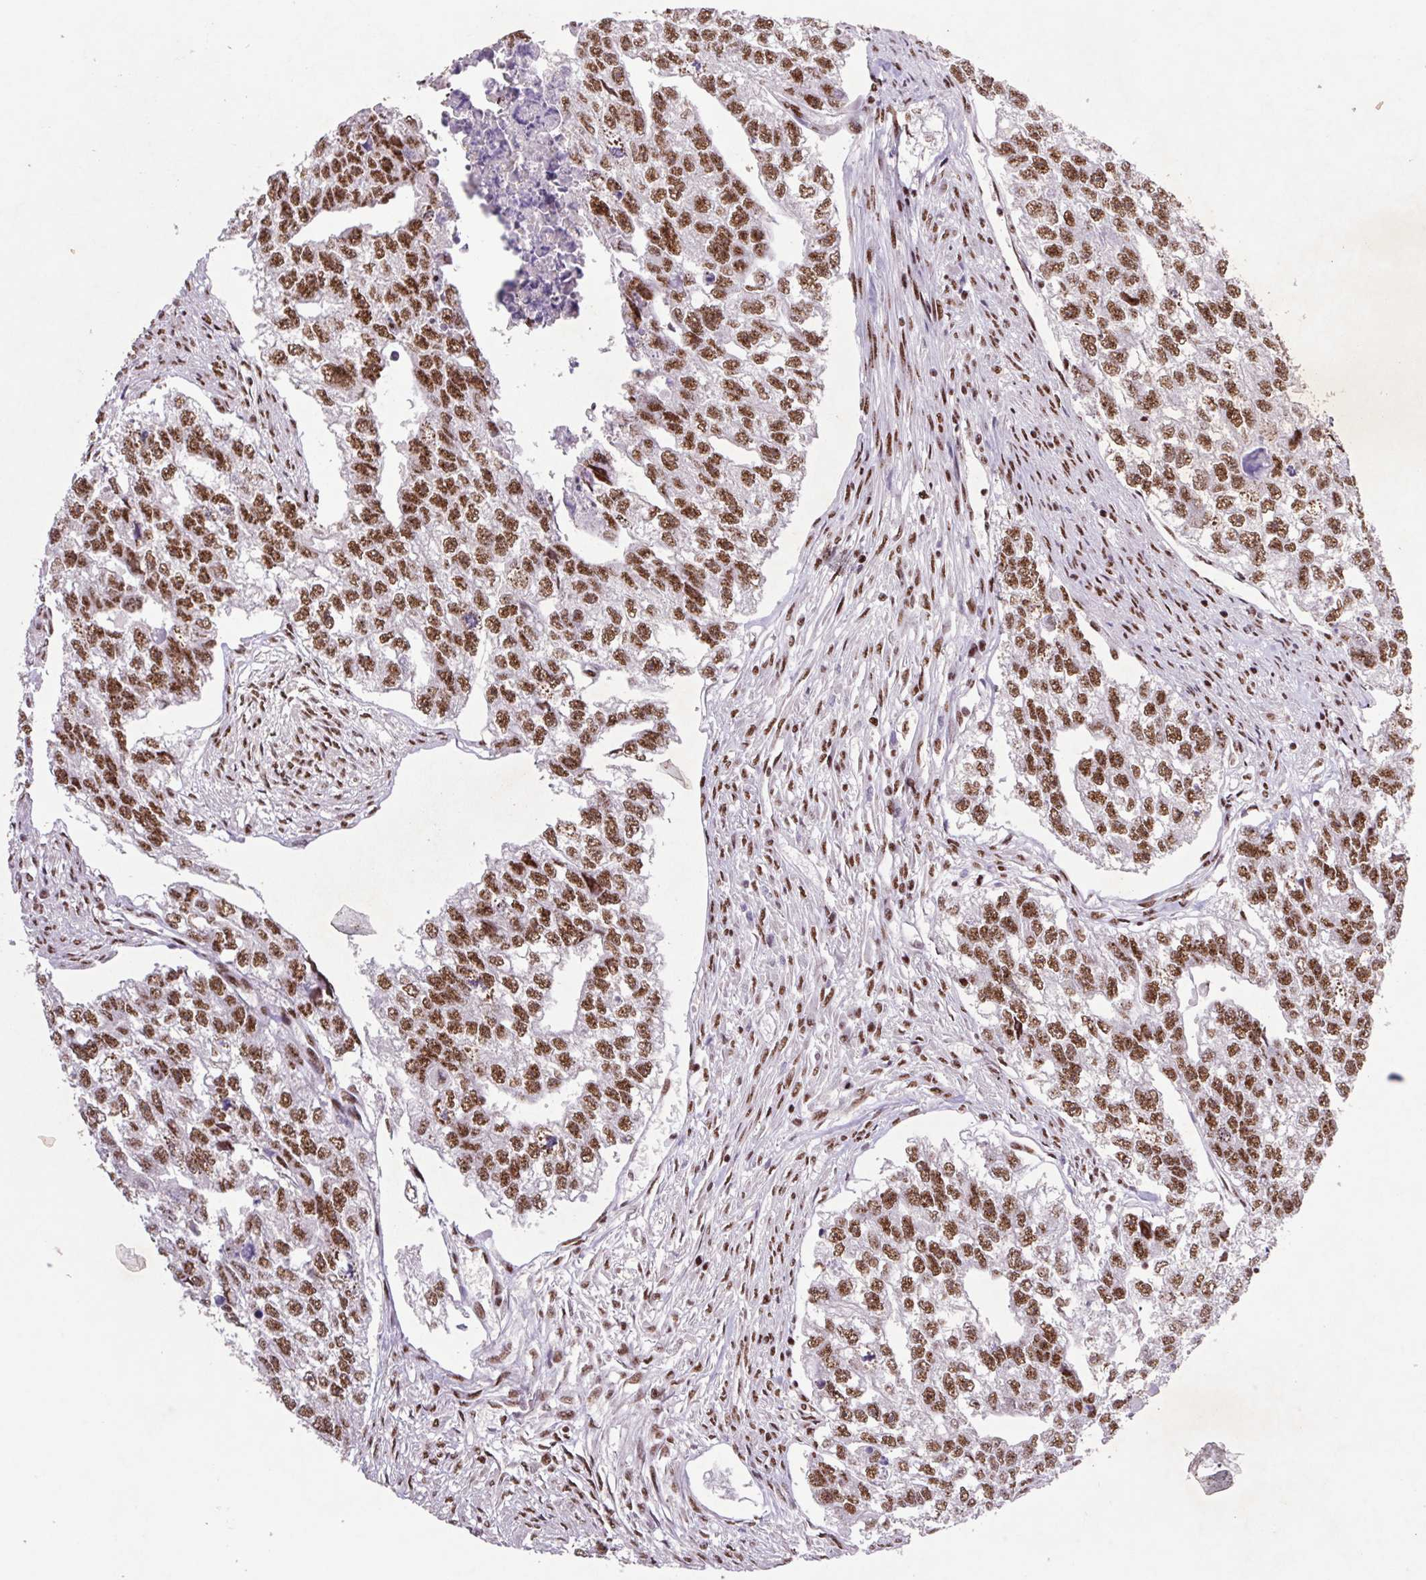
{"staining": {"intensity": "strong", "quantity": ">75%", "location": "nuclear"}, "tissue": "testis cancer", "cell_type": "Tumor cells", "image_type": "cancer", "snomed": [{"axis": "morphology", "description": "Carcinoma, Embryonal, NOS"}, {"axis": "morphology", "description": "Teratoma, malignant, NOS"}, {"axis": "topography", "description": "Testis"}], "caption": "Testis embryonal carcinoma stained for a protein exhibits strong nuclear positivity in tumor cells.", "gene": "LDLRAD4", "patient": {"sex": "male", "age": 44}}